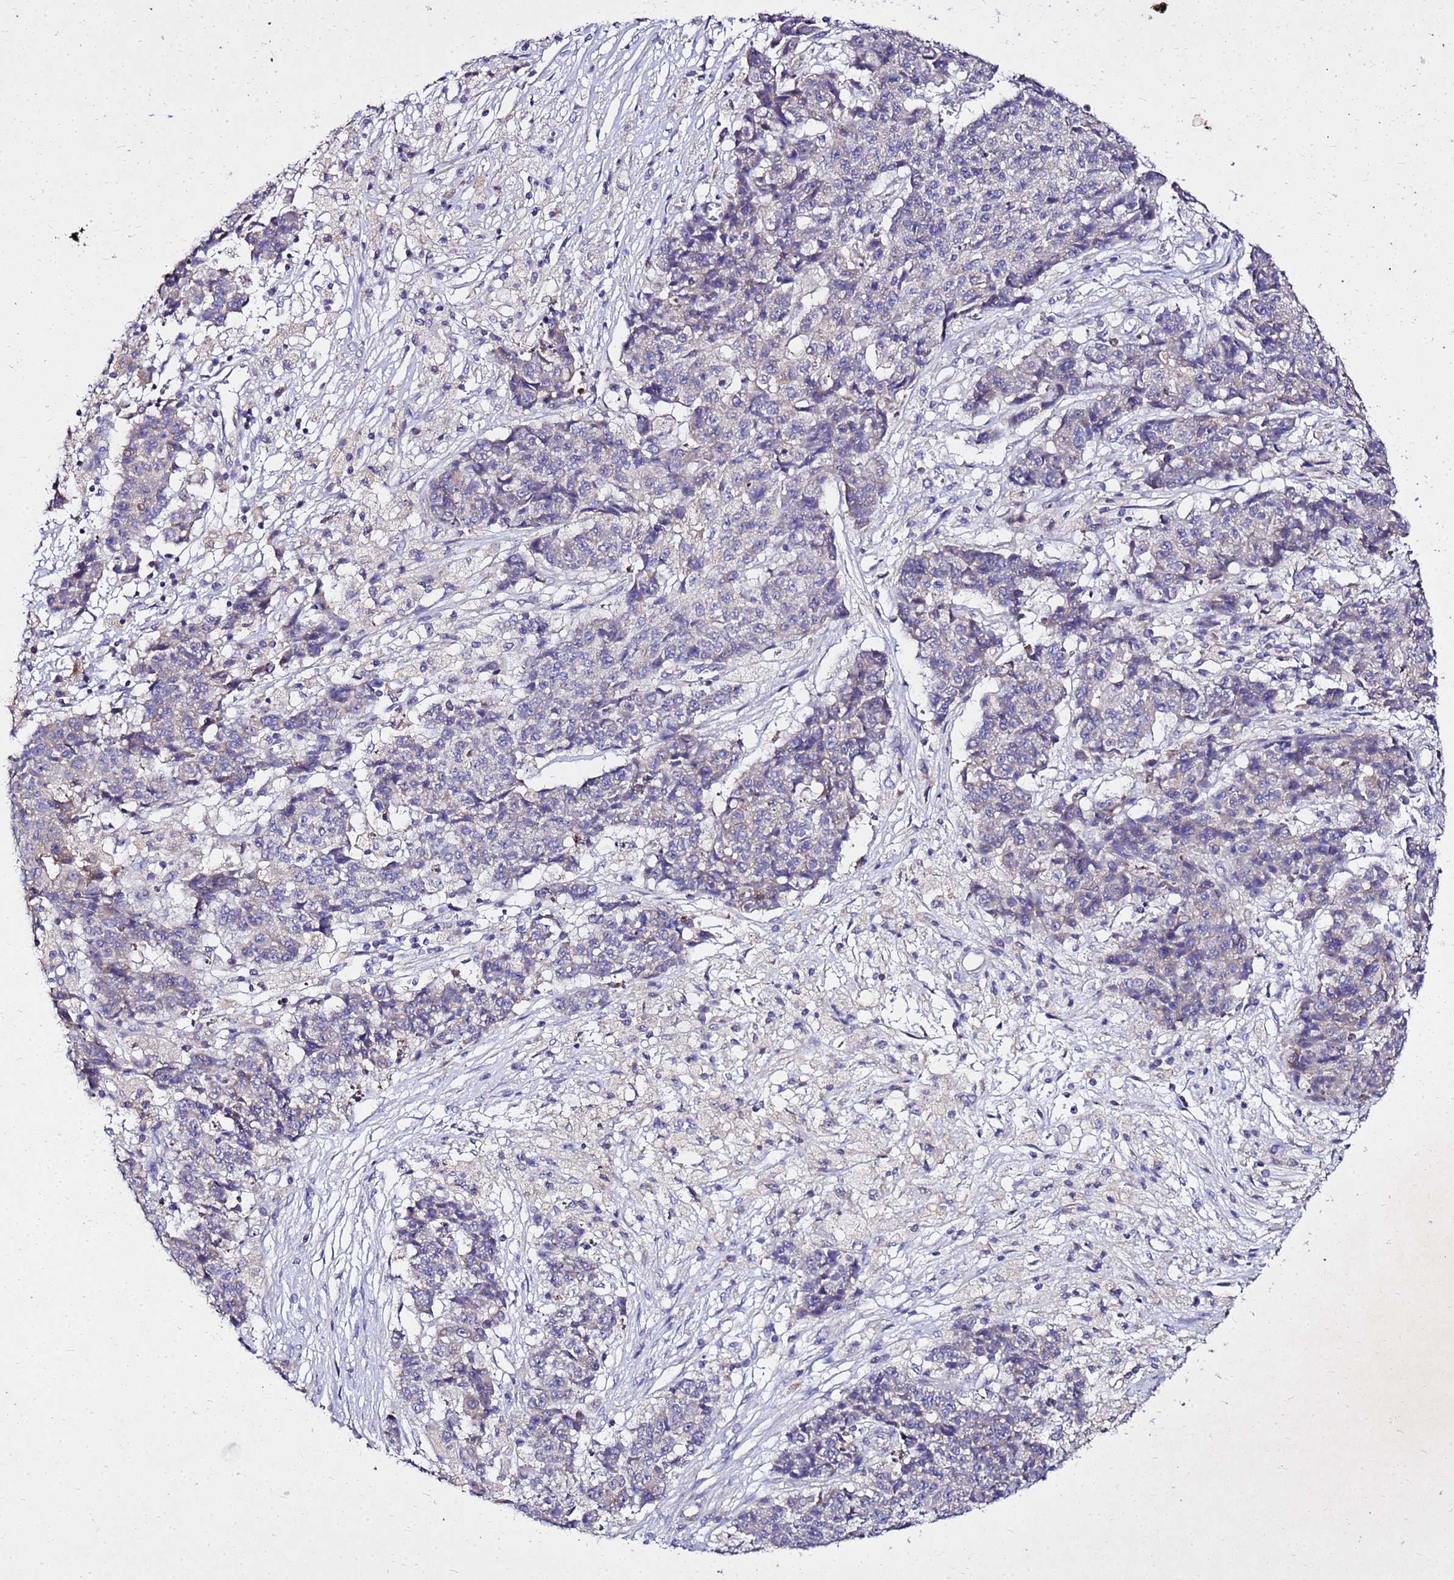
{"staining": {"intensity": "negative", "quantity": "none", "location": "none"}, "tissue": "ovarian cancer", "cell_type": "Tumor cells", "image_type": "cancer", "snomed": [{"axis": "morphology", "description": "Carcinoma, endometroid"}, {"axis": "topography", "description": "Ovary"}], "caption": "Tumor cells show no significant protein staining in ovarian cancer (endometroid carcinoma).", "gene": "COX14", "patient": {"sex": "female", "age": 42}}